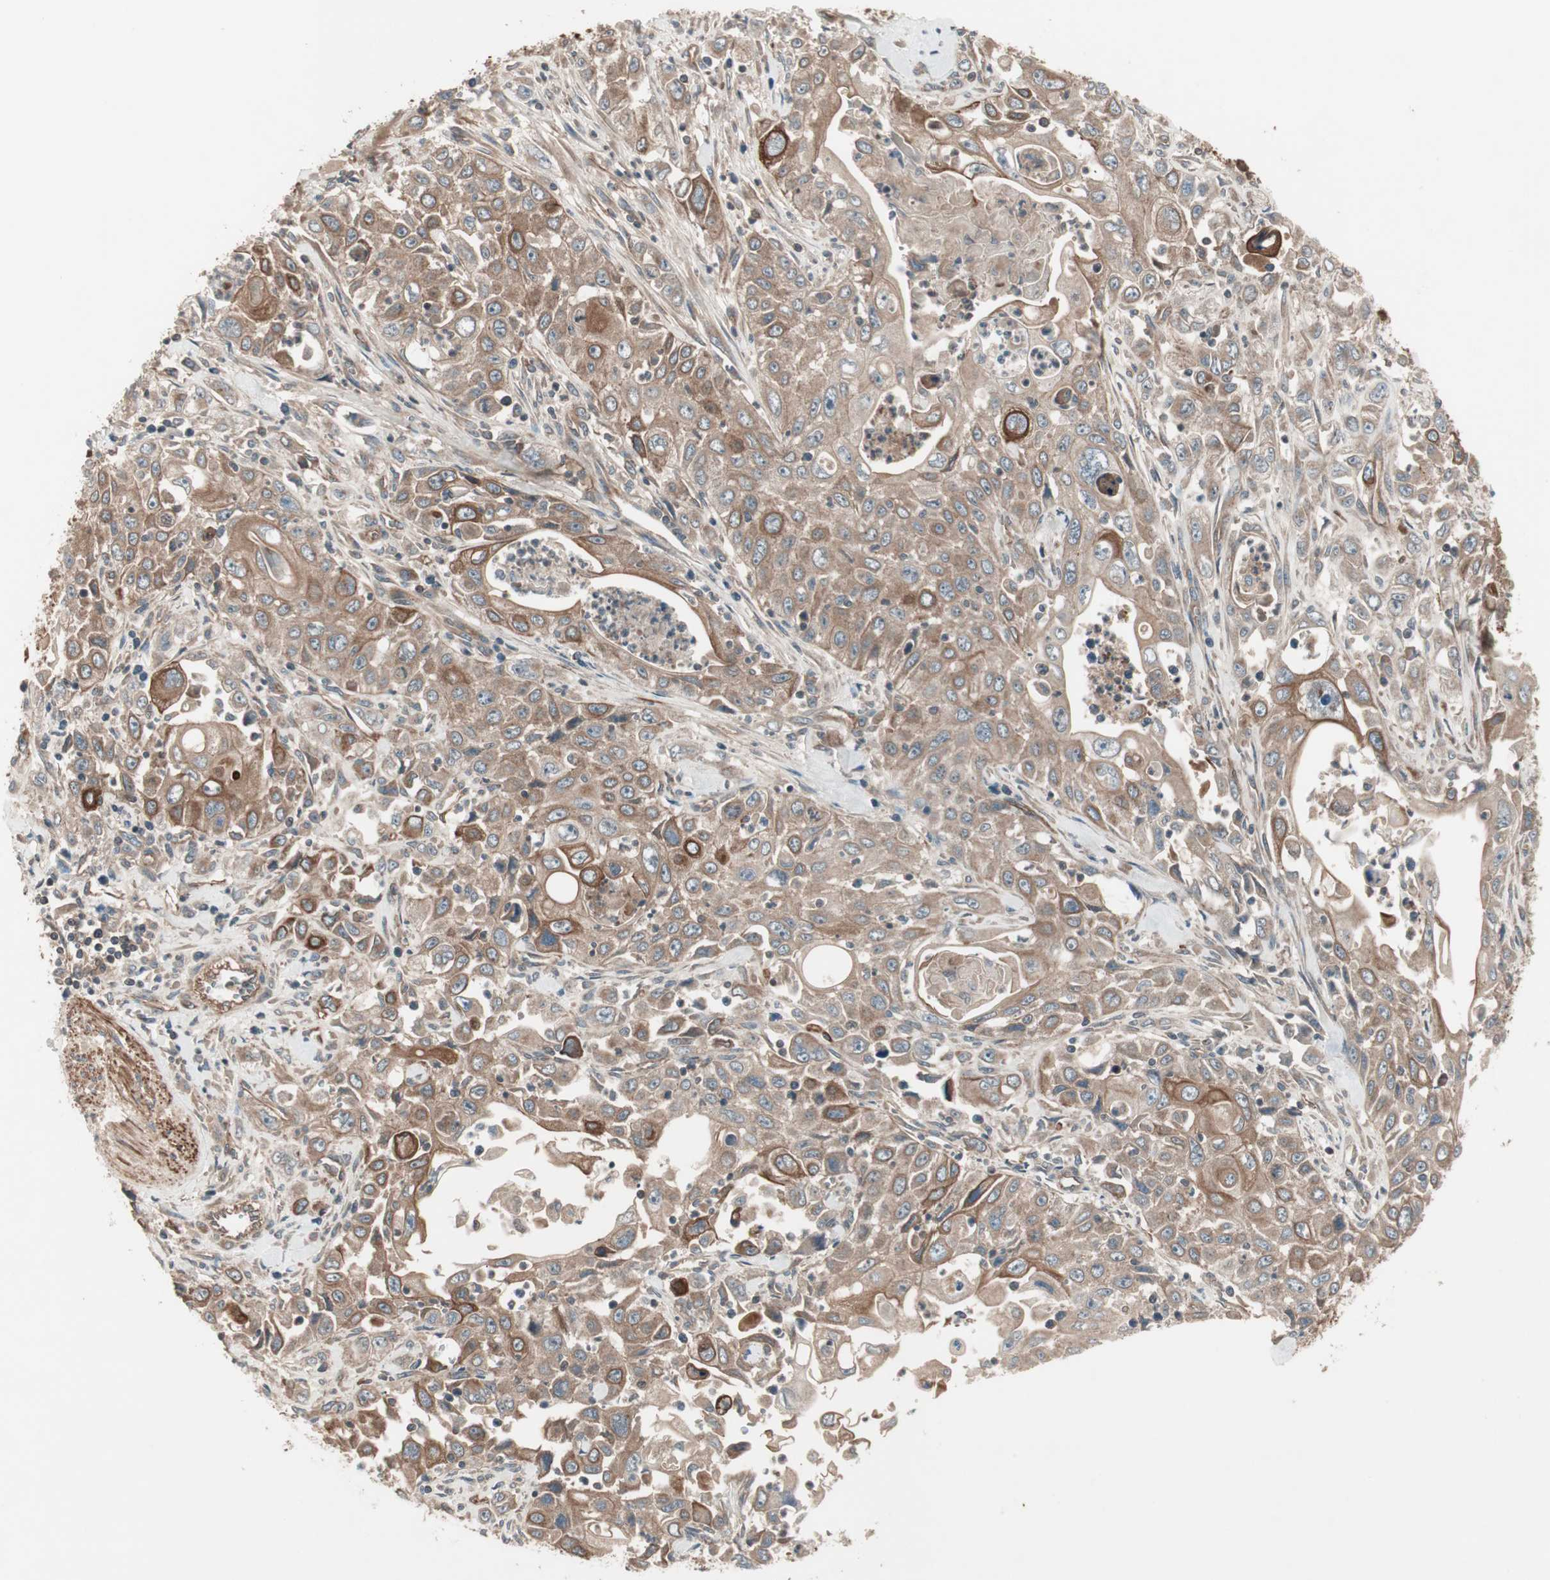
{"staining": {"intensity": "moderate", "quantity": ">75%", "location": "cytoplasmic/membranous"}, "tissue": "pancreatic cancer", "cell_type": "Tumor cells", "image_type": "cancer", "snomed": [{"axis": "morphology", "description": "Adenocarcinoma, NOS"}, {"axis": "topography", "description": "Pancreas"}], "caption": "This histopathology image shows pancreatic cancer stained with IHC to label a protein in brown. The cytoplasmic/membranous of tumor cells show moderate positivity for the protein. Nuclei are counter-stained blue.", "gene": "TFPI", "patient": {"sex": "male", "age": 70}}